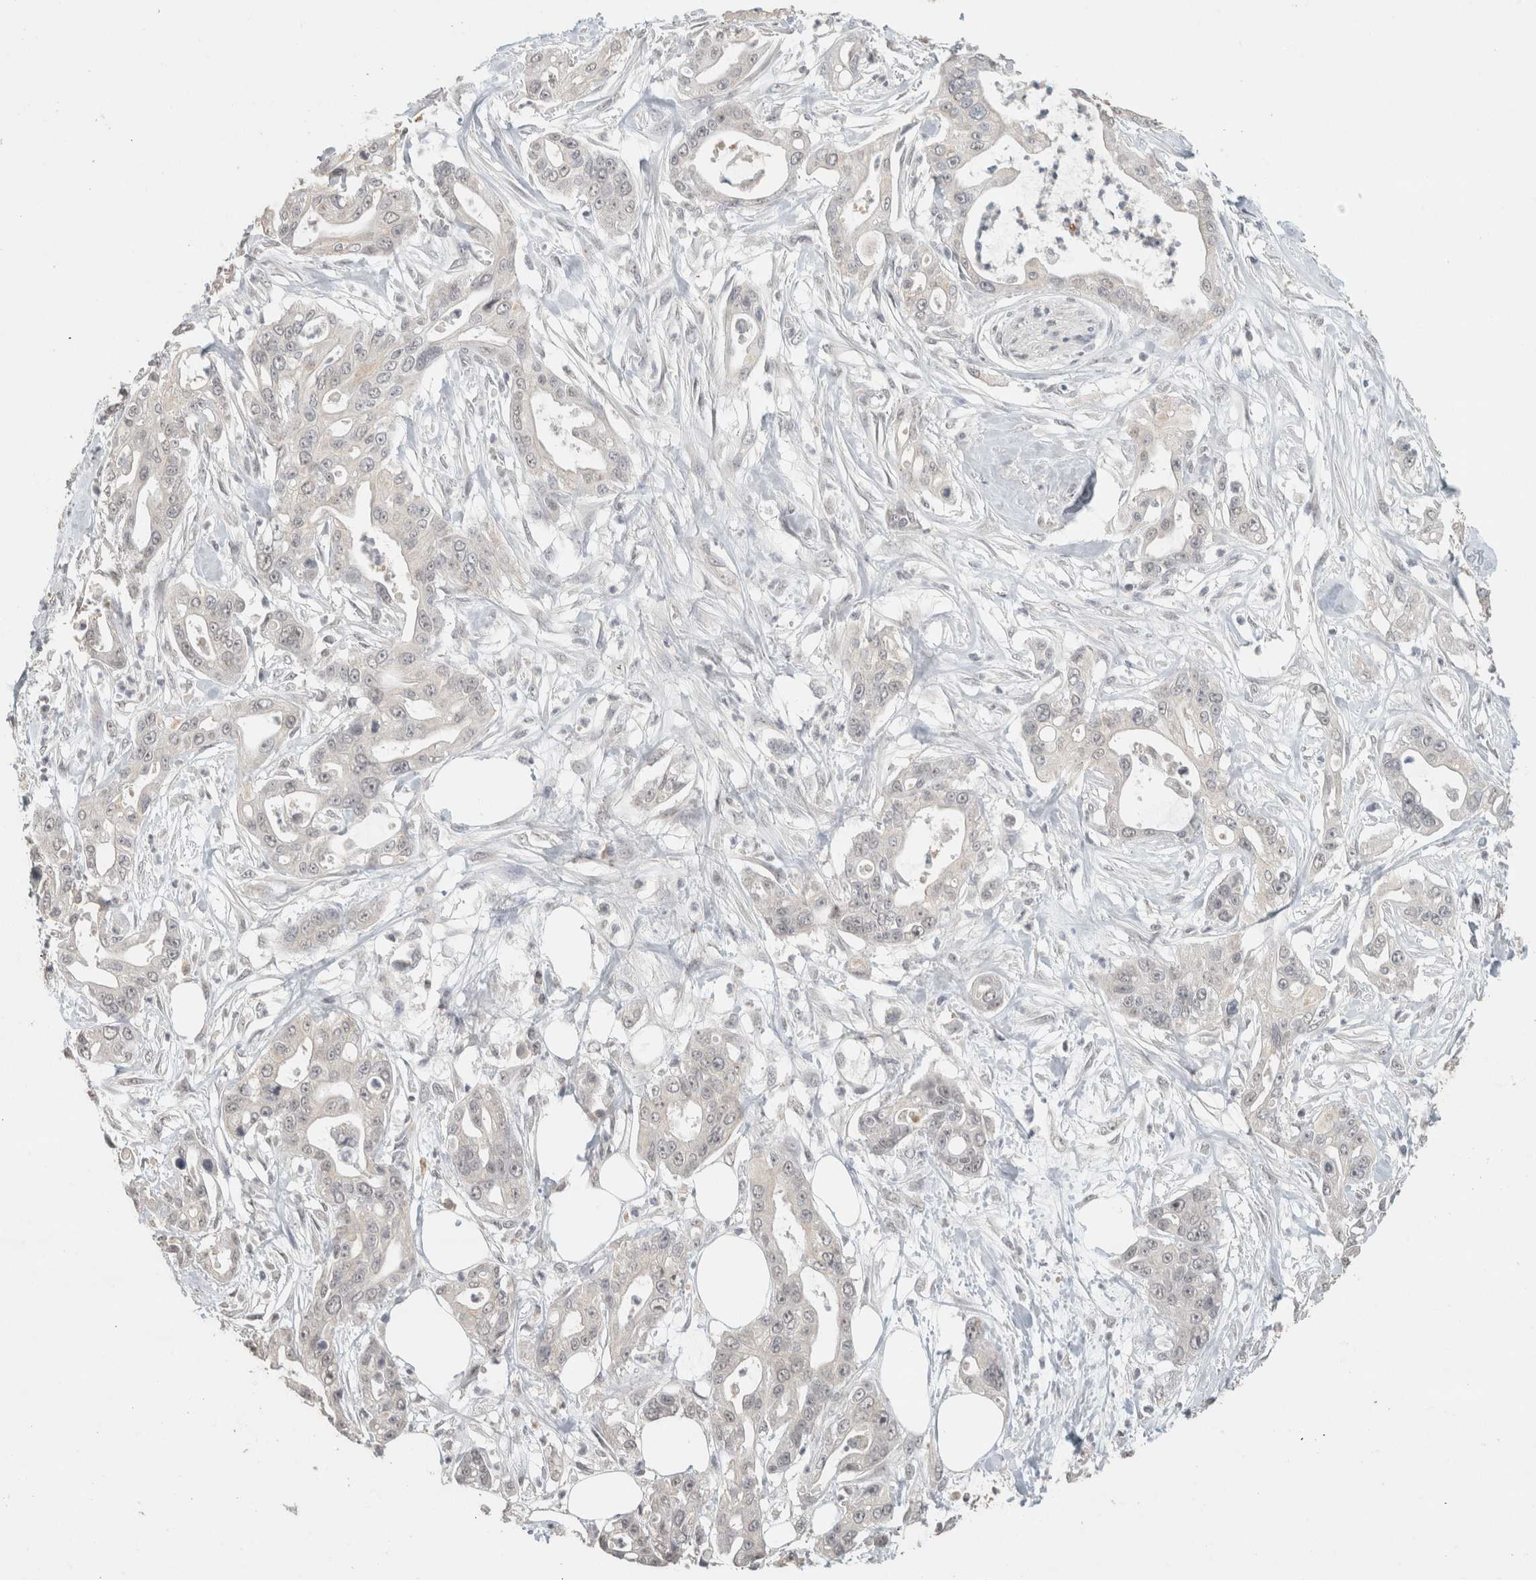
{"staining": {"intensity": "negative", "quantity": "none", "location": "none"}, "tissue": "pancreatic cancer", "cell_type": "Tumor cells", "image_type": "cancer", "snomed": [{"axis": "morphology", "description": "Adenocarcinoma, NOS"}, {"axis": "topography", "description": "Pancreas"}], "caption": "An IHC image of pancreatic cancer (adenocarcinoma) is shown. There is no staining in tumor cells of pancreatic cancer (adenocarcinoma).", "gene": "TRAT1", "patient": {"sex": "male", "age": 68}}